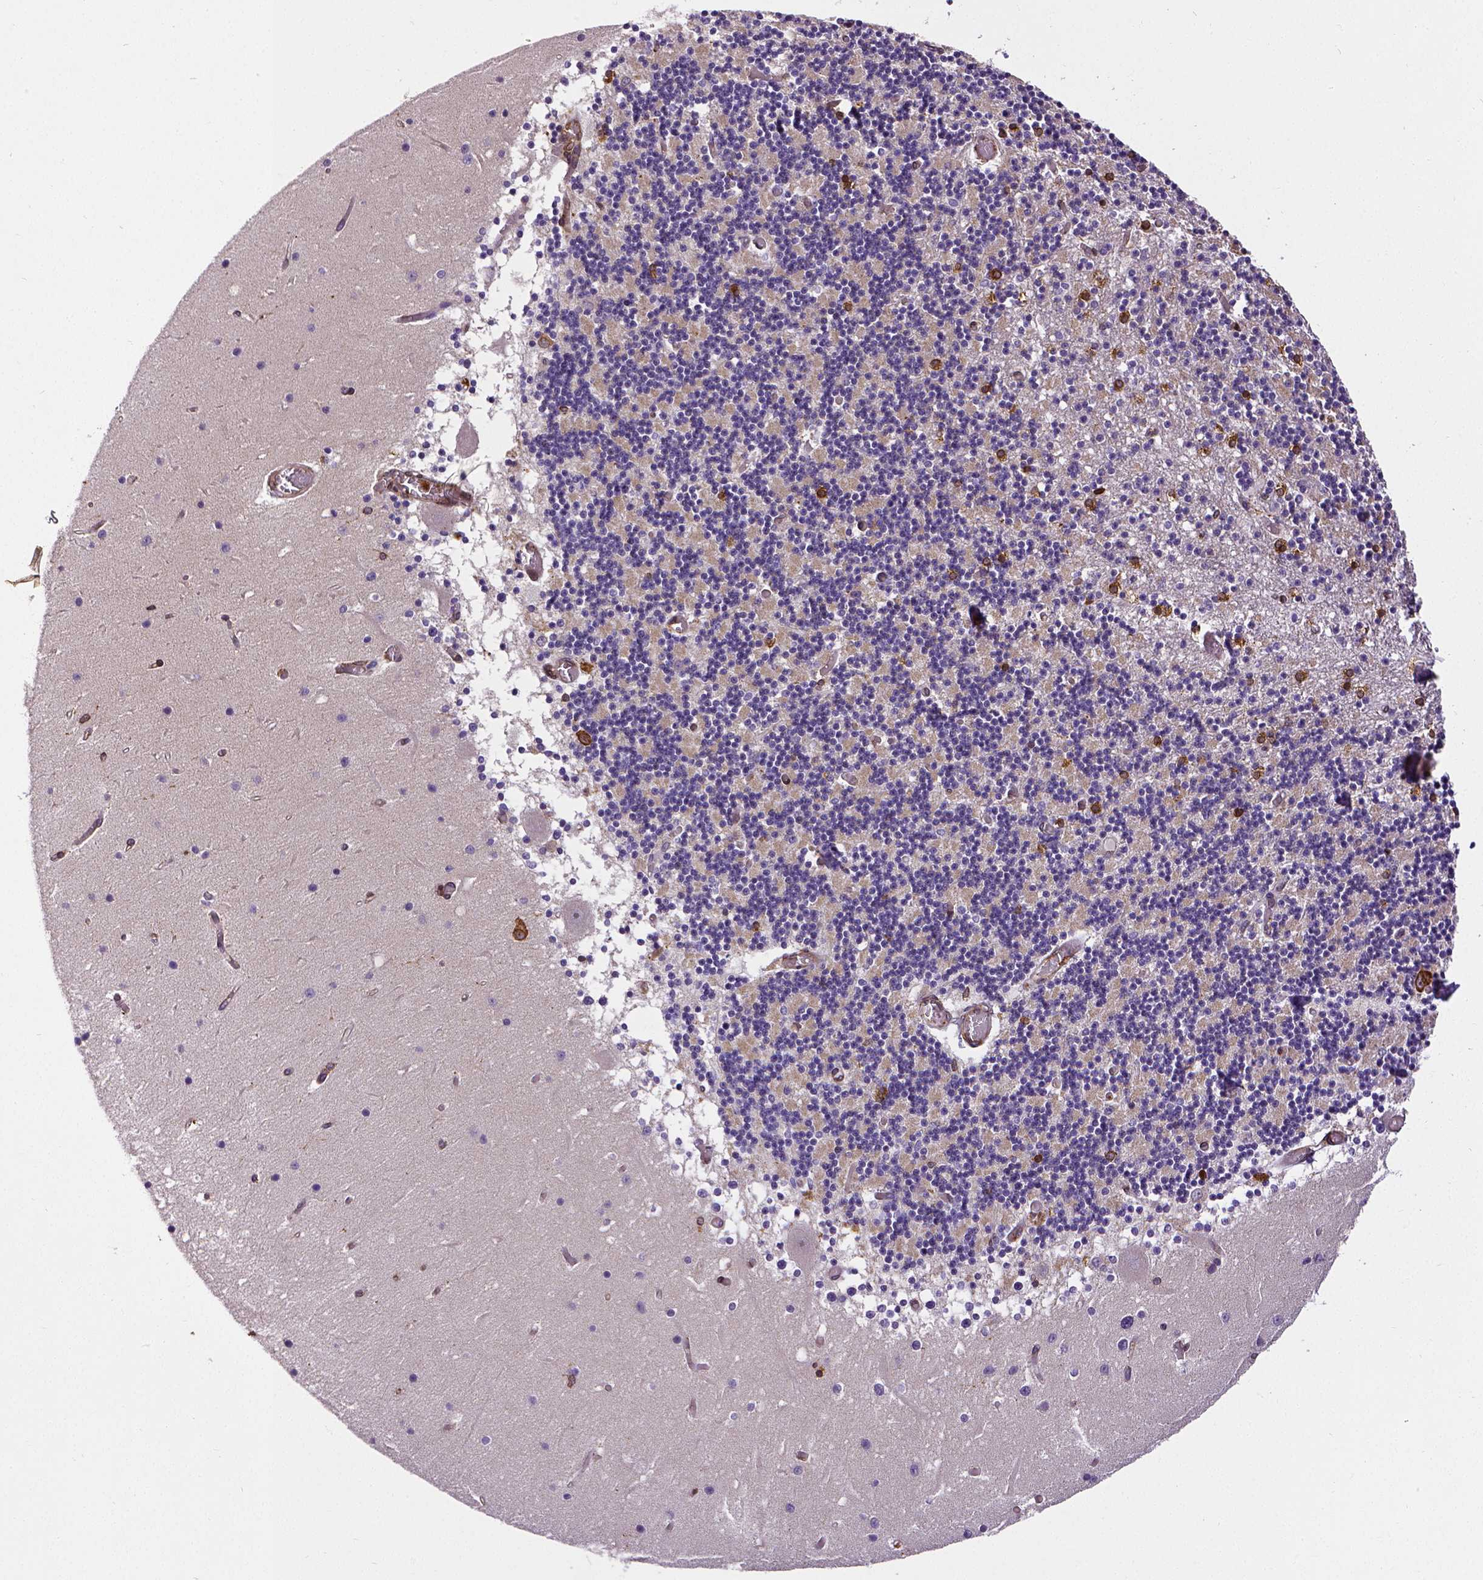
{"staining": {"intensity": "moderate", "quantity": "25%-75%", "location": "cytoplasmic/membranous"}, "tissue": "cerebellum", "cell_type": "Cells in granular layer", "image_type": "normal", "snomed": [{"axis": "morphology", "description": "Normal tissue, NOS"}, {"axis": "topography", "description": "Cerebellum"}], "caption": "Human cerebellum stained for a protein (brown) demonstrates moderate cytoplasmic/membranous positive expression in approximately 25%-75% of cells in granular layer.", "gene": "MTDH", "patient": {"sex": "female", "age": 28}}